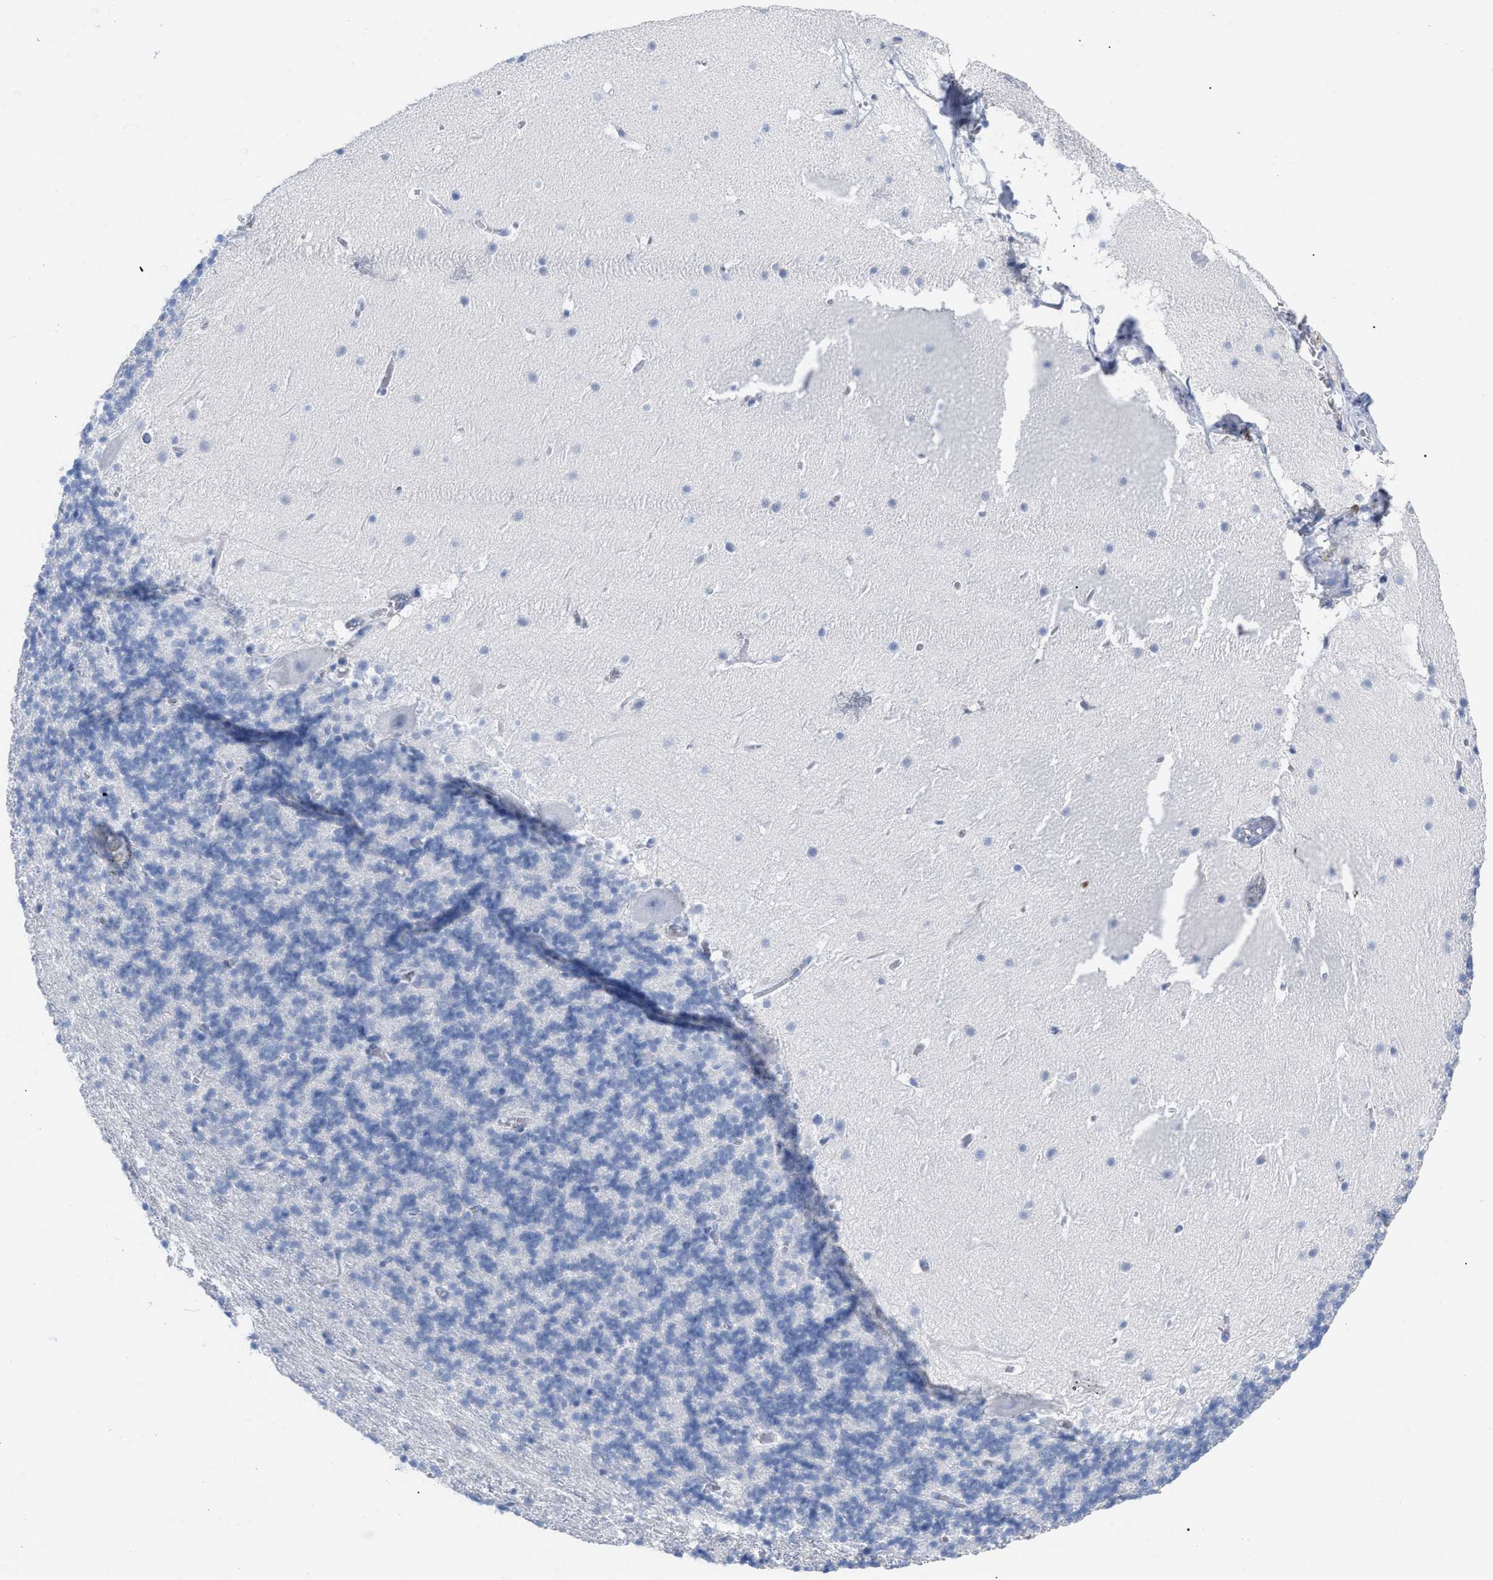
{"staining": {"intensity": "negative", "quantity": "none", "location": "none"}, "tissue": "cerebellum", "cell_type": "Cells in granular layer", "image_type": "normal", "snomed": [{"axis": "morphology", "description": "Normal tissue, NOS"}, {"axis": "topography", "description": "Cerebellum"}], "caption": "The IHC micrograph has no significant staining in cells in granular layer of cerebellum.", "gene": "CD5", "patient": {"sex": "male", "age": 45}}